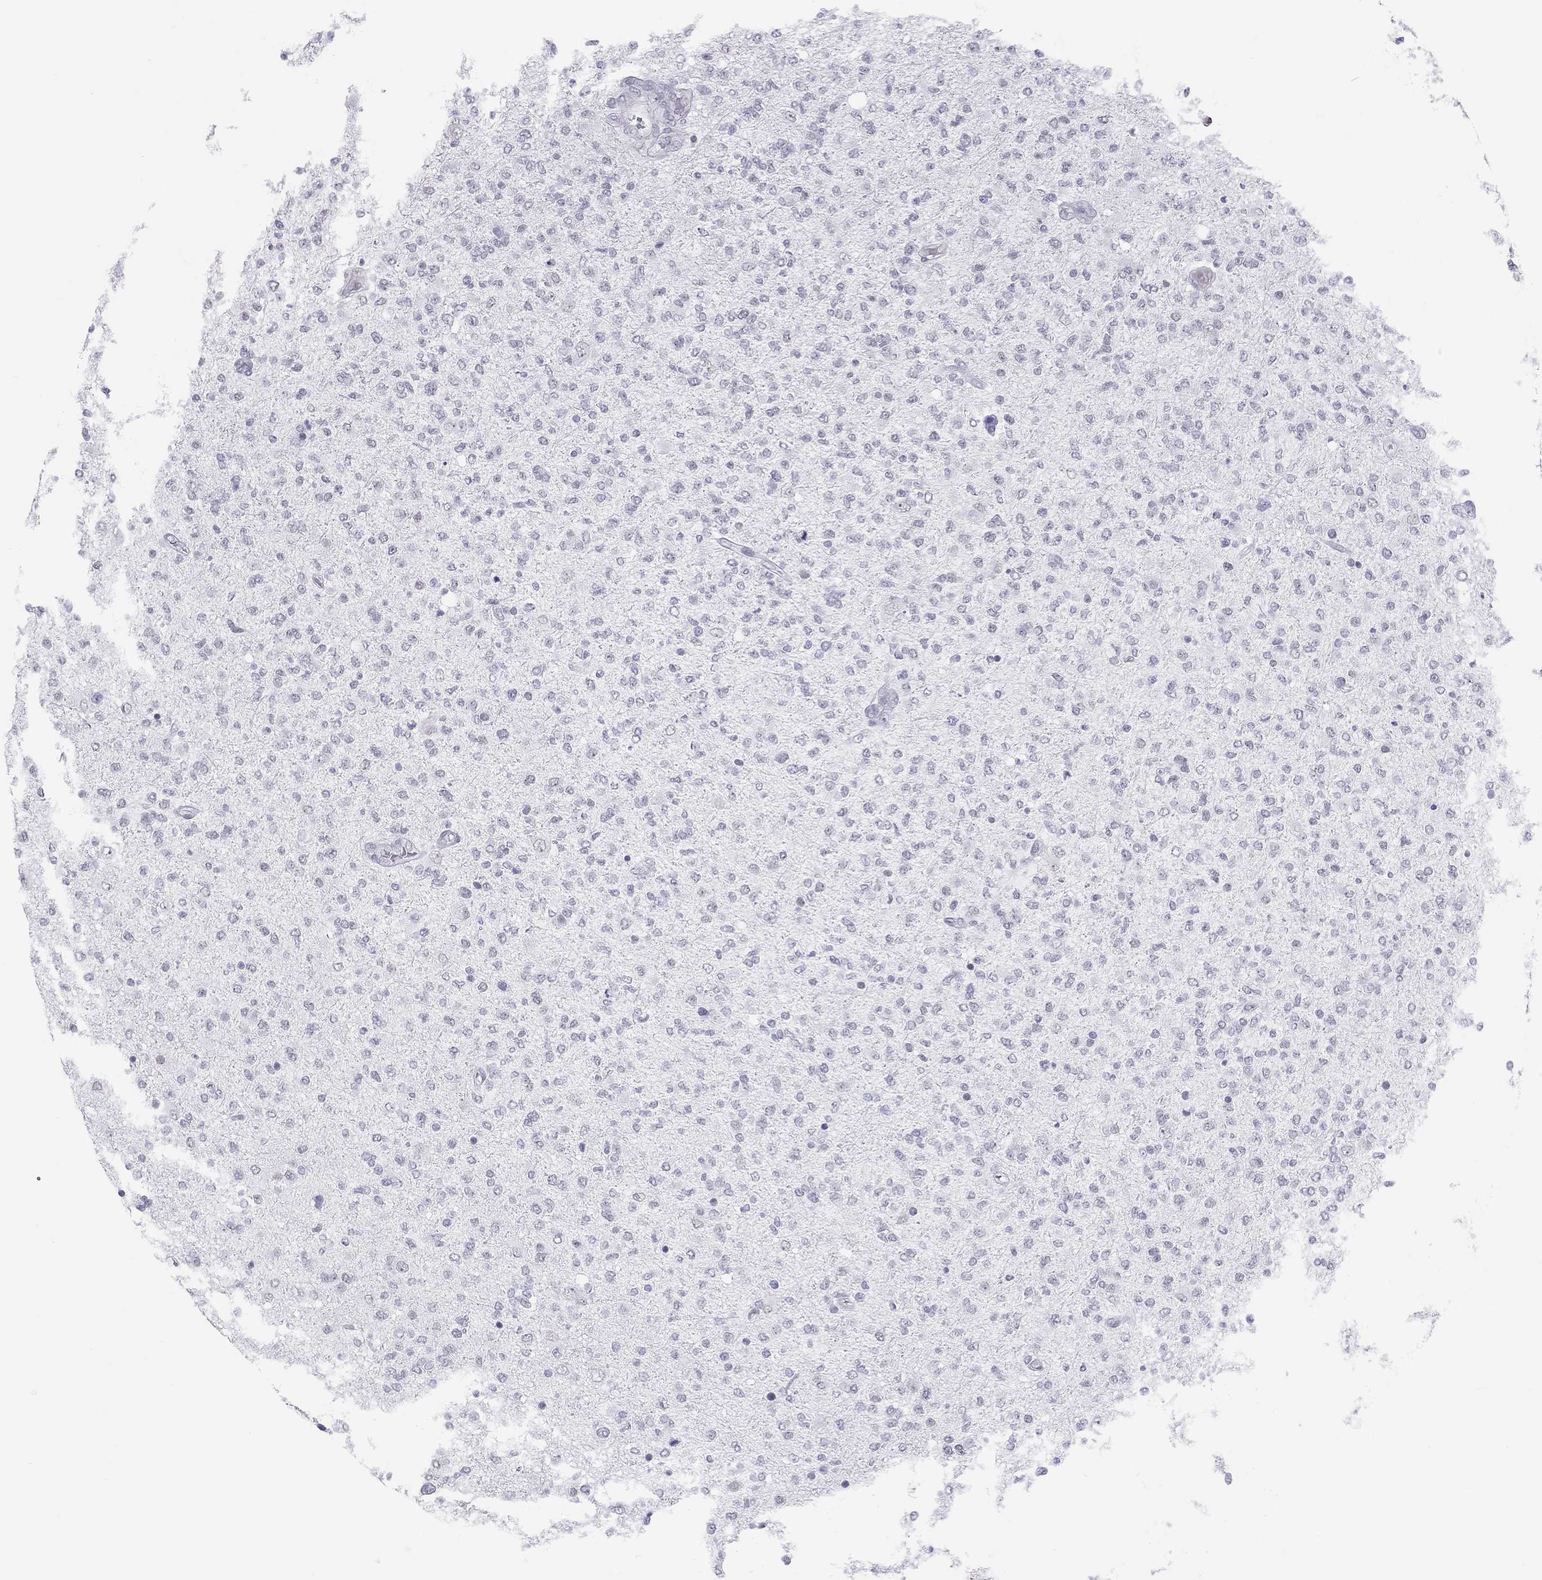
{"staining": {"intensity": "negative", "quantity": "none", "location": "none"}, "tissue": "glioma", "cell_type": "Tumor cells", "image_type": "cancer", "snomed": [{"axis": "morphology", "description": "Glioma, malignant, High grade"}, {"axis": "topography", "description": "Cerebral cortex"}], "caption": "Immunohistochemical staining of human glioma shows no significant positivity in tumor cells.", "gene": "JHY", "patient": {"sex": "male", "age": 70}}